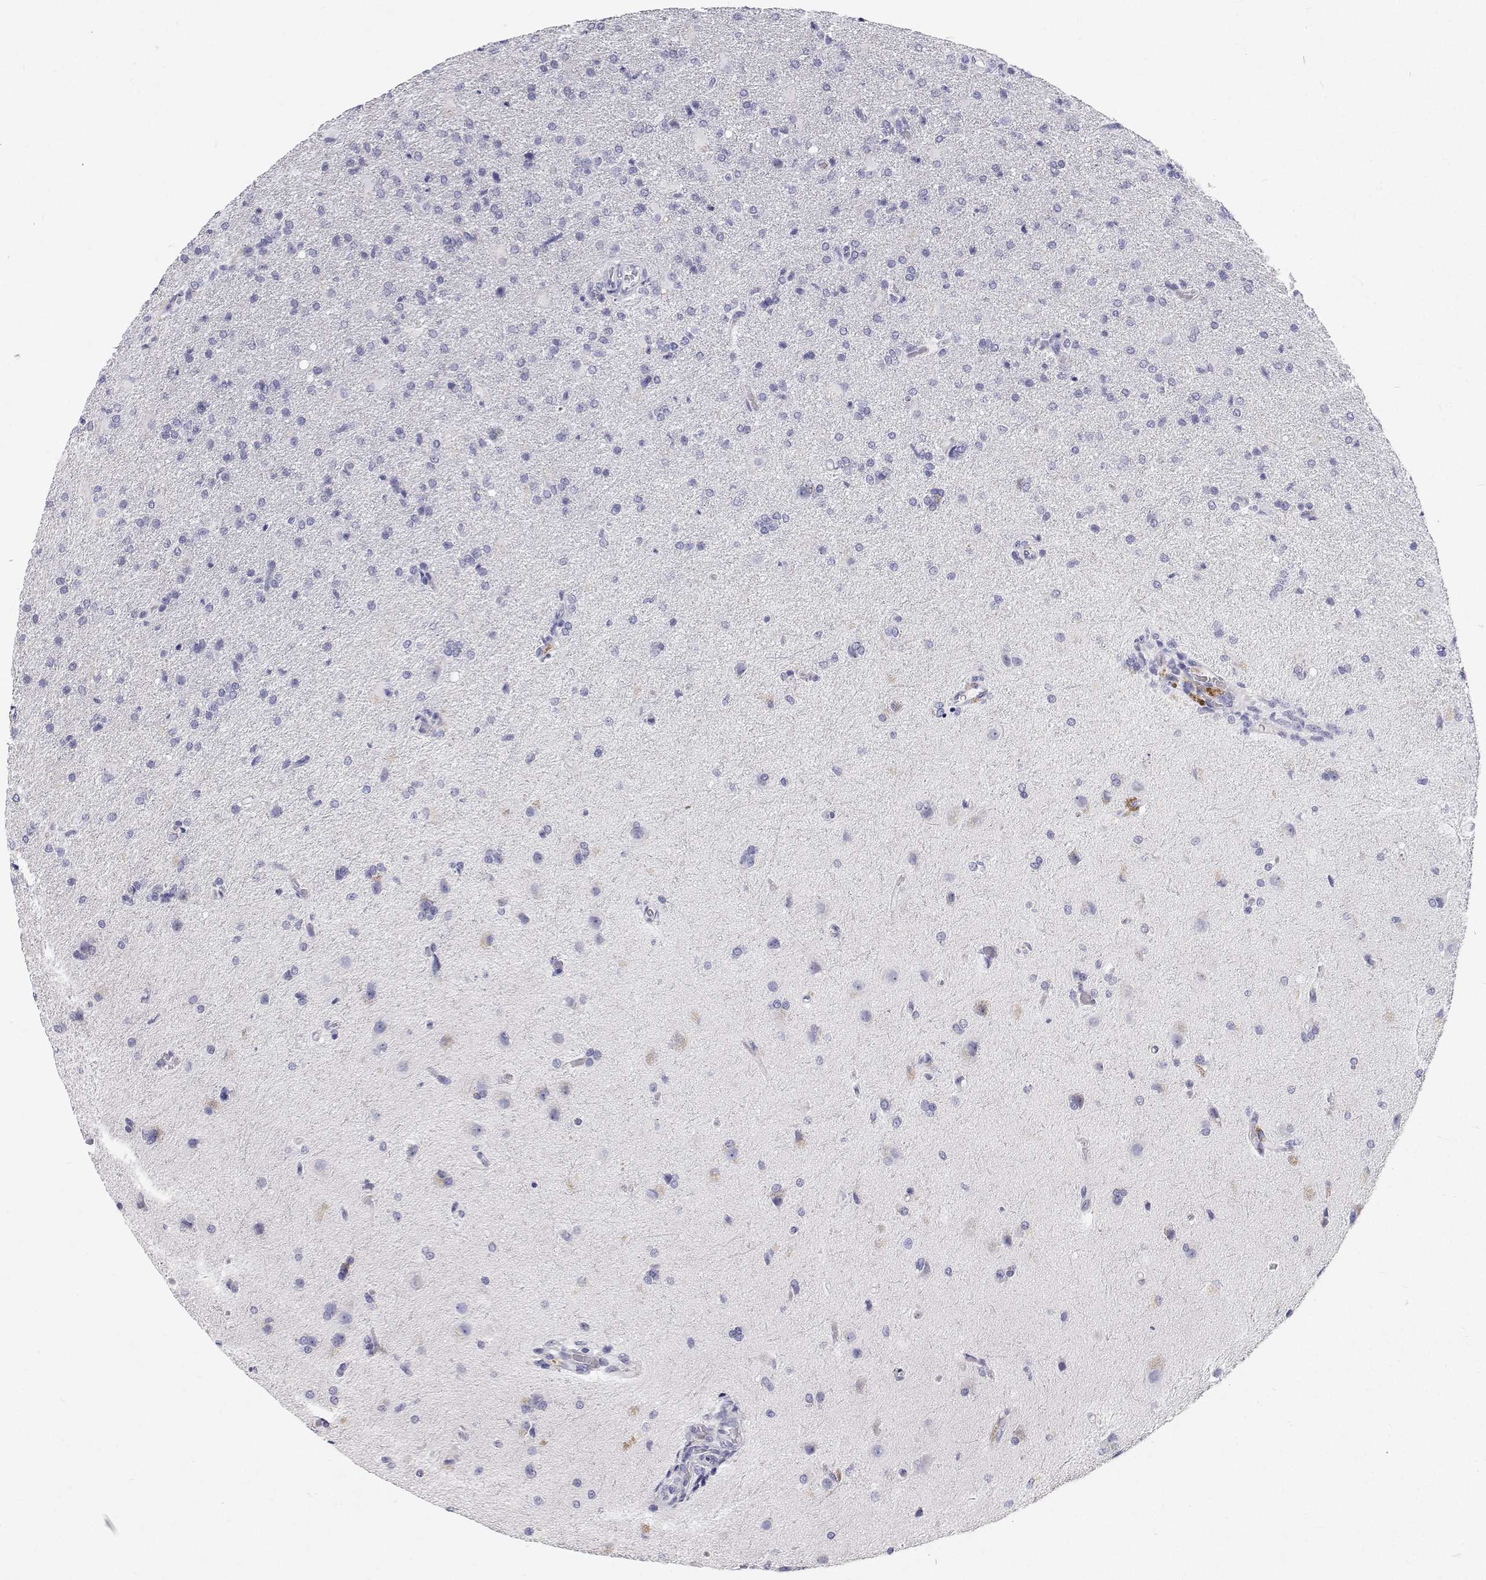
{"staining": {"intensity": "negative", "quantity": "none", "location": "none"}, "tissue": "glioma", "cell_type": "Tumor cells", "image_type": "cancer", "snomed": [{"axis": "morphology", "description": "Glioma, malignant, High grade"}, {"axis": "topography", "description": "Brain"}], "caption": "Photomicrograph shows no protein expression in tumor cells of glioma tissue.", "gene": "NCR2", "patient": {"sex": "male", "age": 68}}